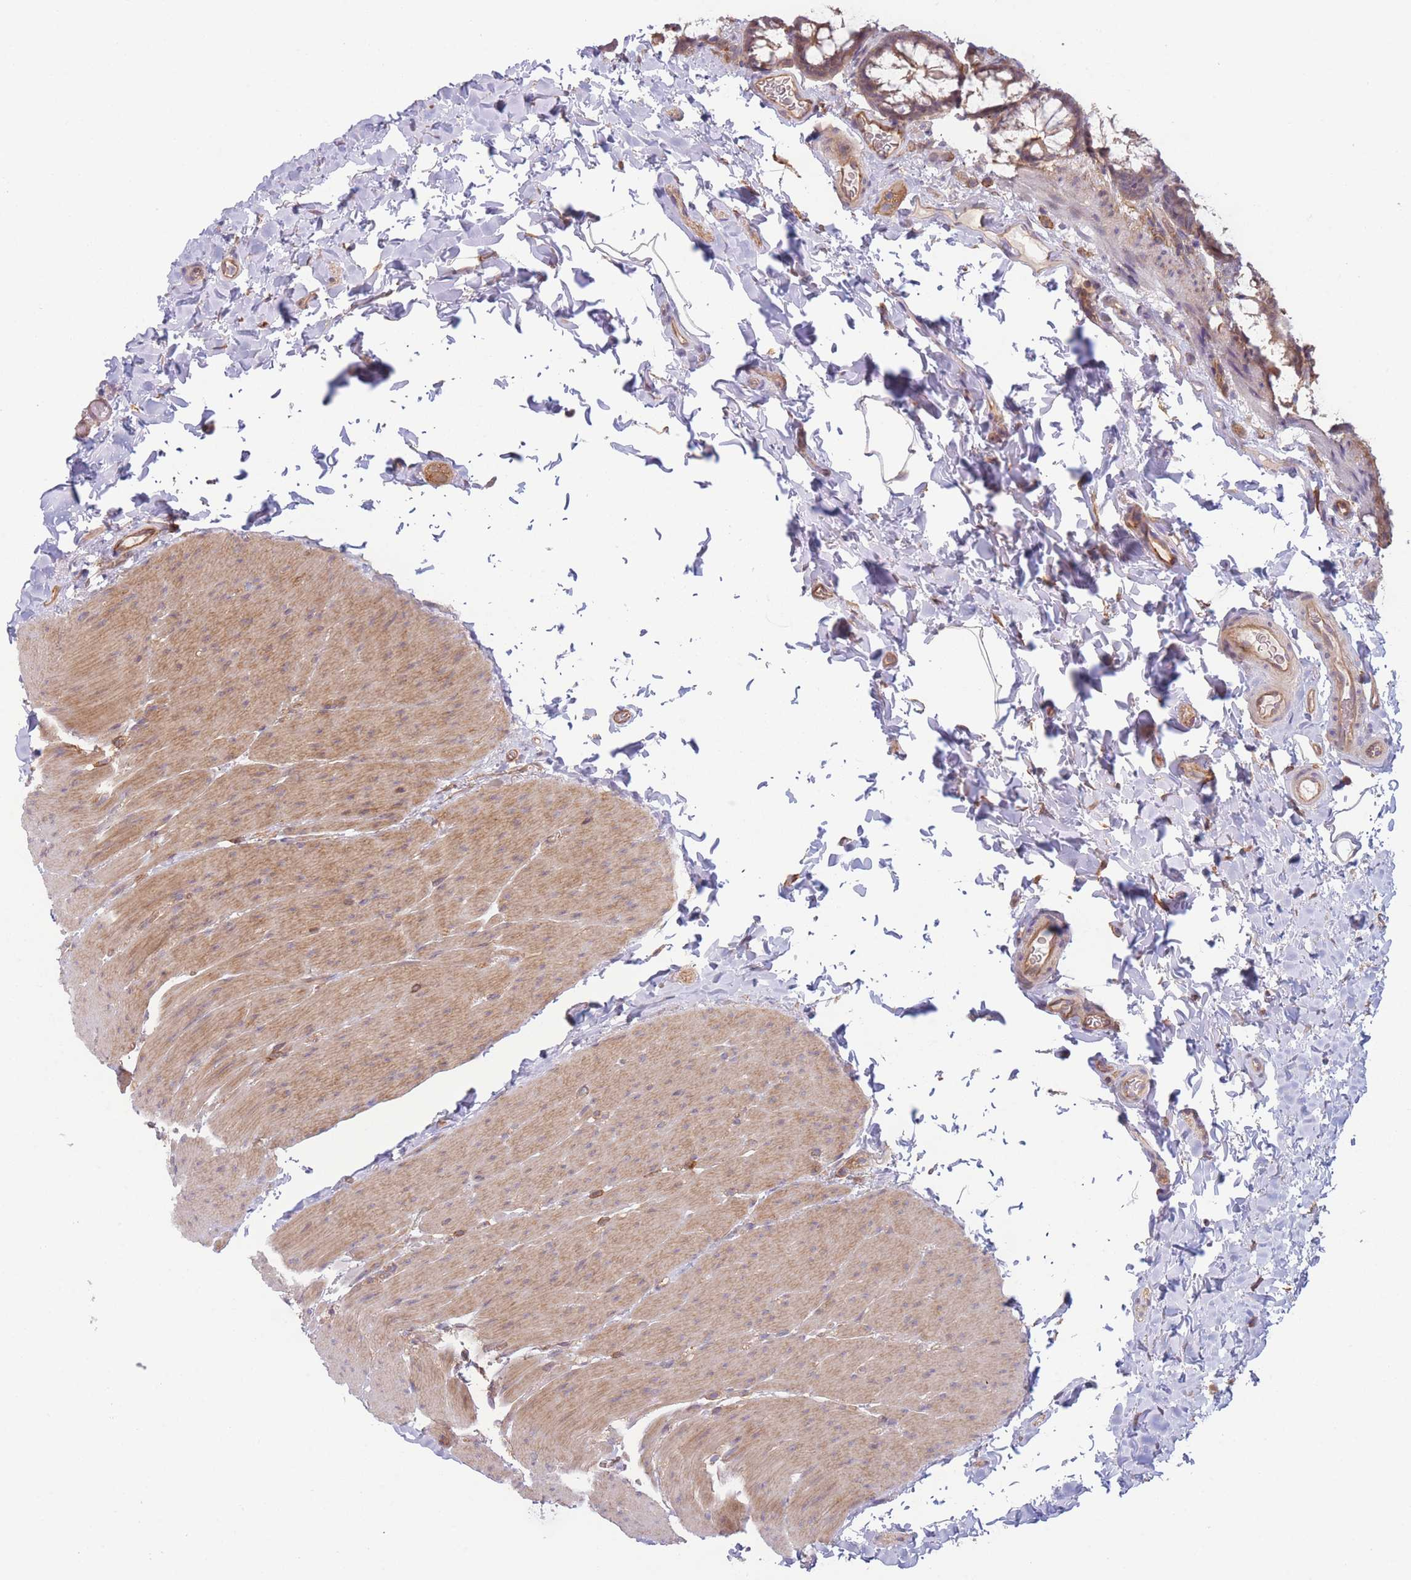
{"staining": {"intensity": "moderate", "quantity": ">75%", "location": "cytoplasmic/membranous"}, "tissue": "colon", "cell_type": "Endothelial cells", "image_type": "normal", "snomed": [{"axis": "morphology", "description": "Normal tissue, NOS"}, {"axis": "topography", "description": "Colon"}], "caption": "Colon was stained to show a protein in brown. There is medium levels of moderate cytoplasmic/membranous staining in about >75% of endothelial cells. Using DAB (brown) and hematoxylin (blue) stains, captured at high magnification using brightfield microscopy.", "gene": "WDR93", "patient": {"sex": "male", "age": 46}}